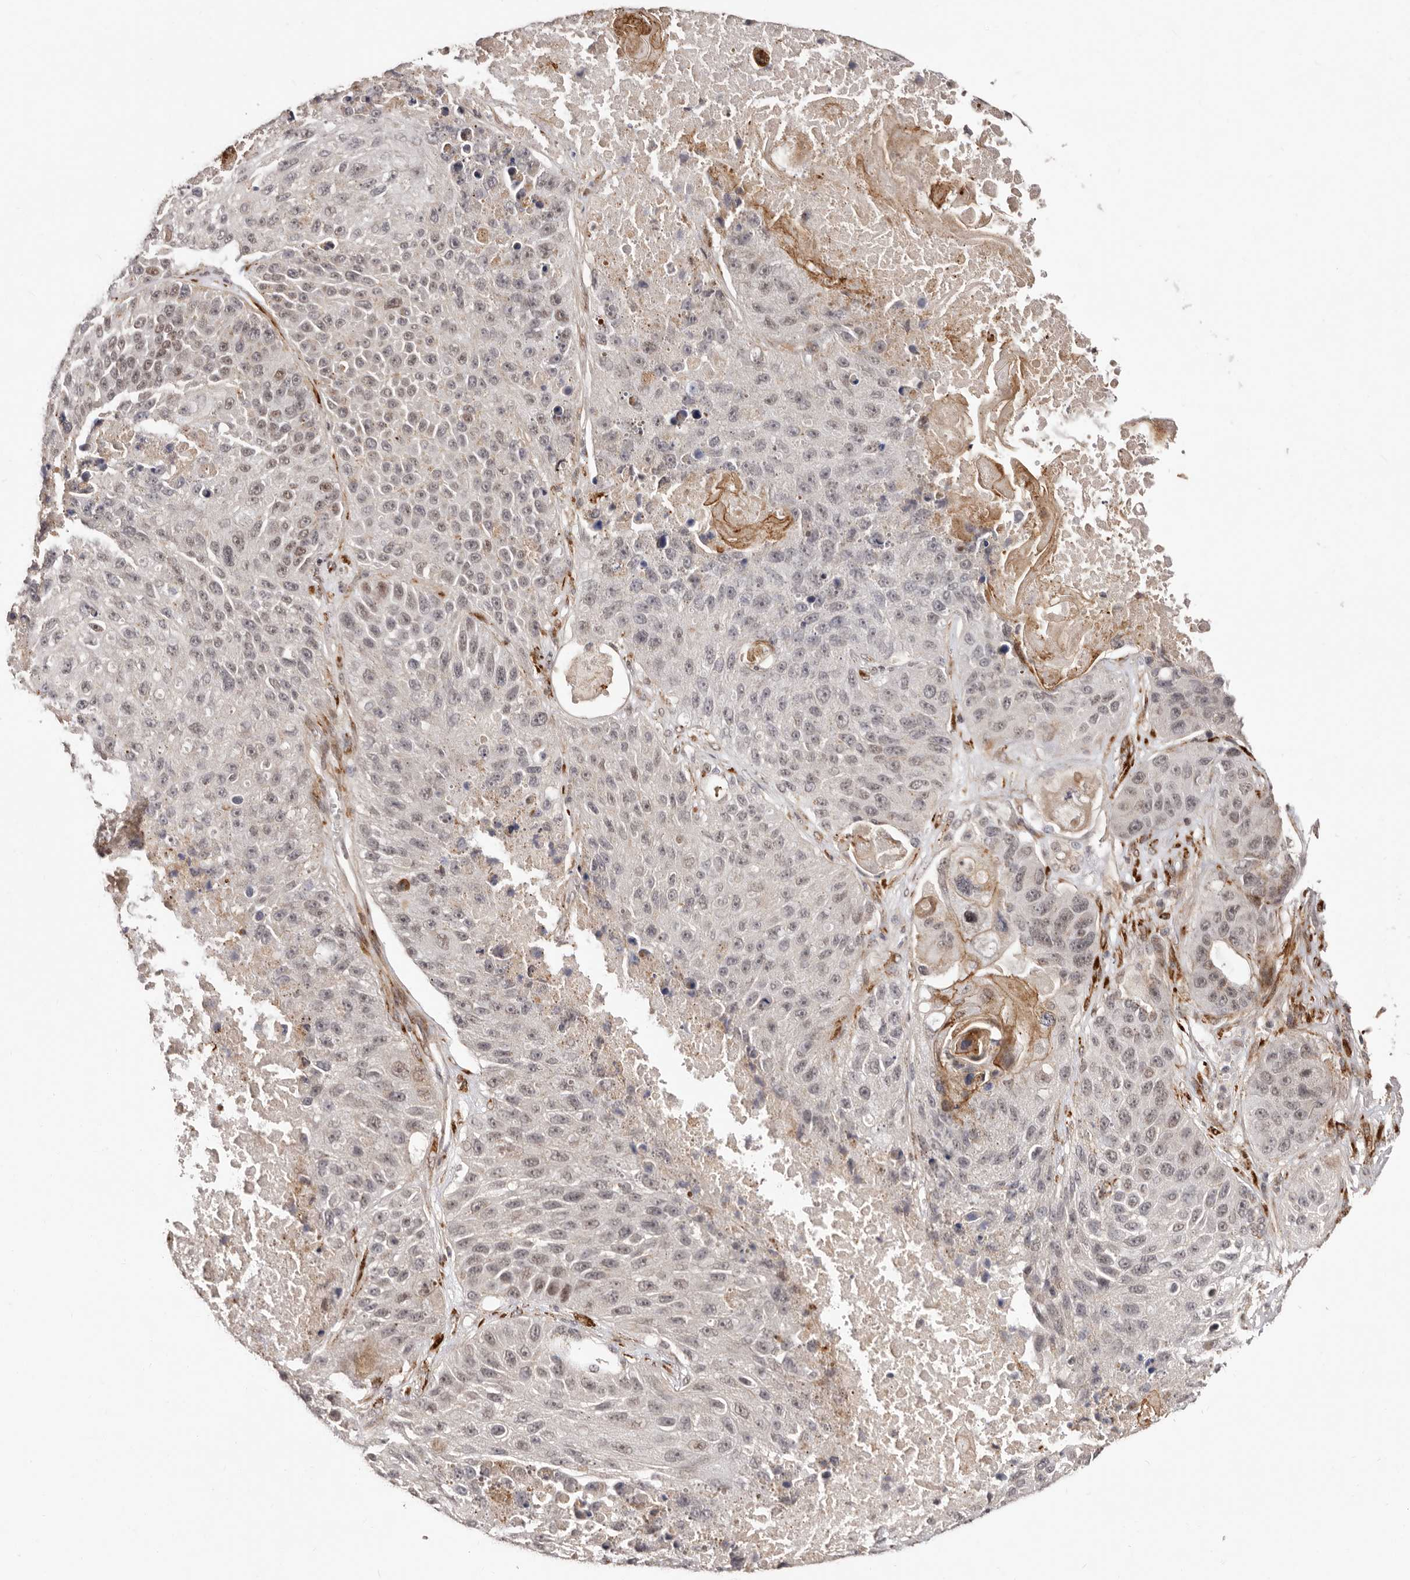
{"staining": {"intensity": "weak", "quantity": "<25%", "location": "nuclear"}, "tissue": "lung cancer", "cell_type": "Tumor cells", "image_type": "cancer", "snomed": [{"axis": "morphology", "description": "Squamous cell carcinoma, NOS"}, {"axis": "topography", "description": "Lung"}], "caption": "Photomicrograph shows no significant protein expression in tumor cells of lung squamous cell carcinoma.", "gene": "SRCAP", "patient": {"sex": "male", "age": 61}}